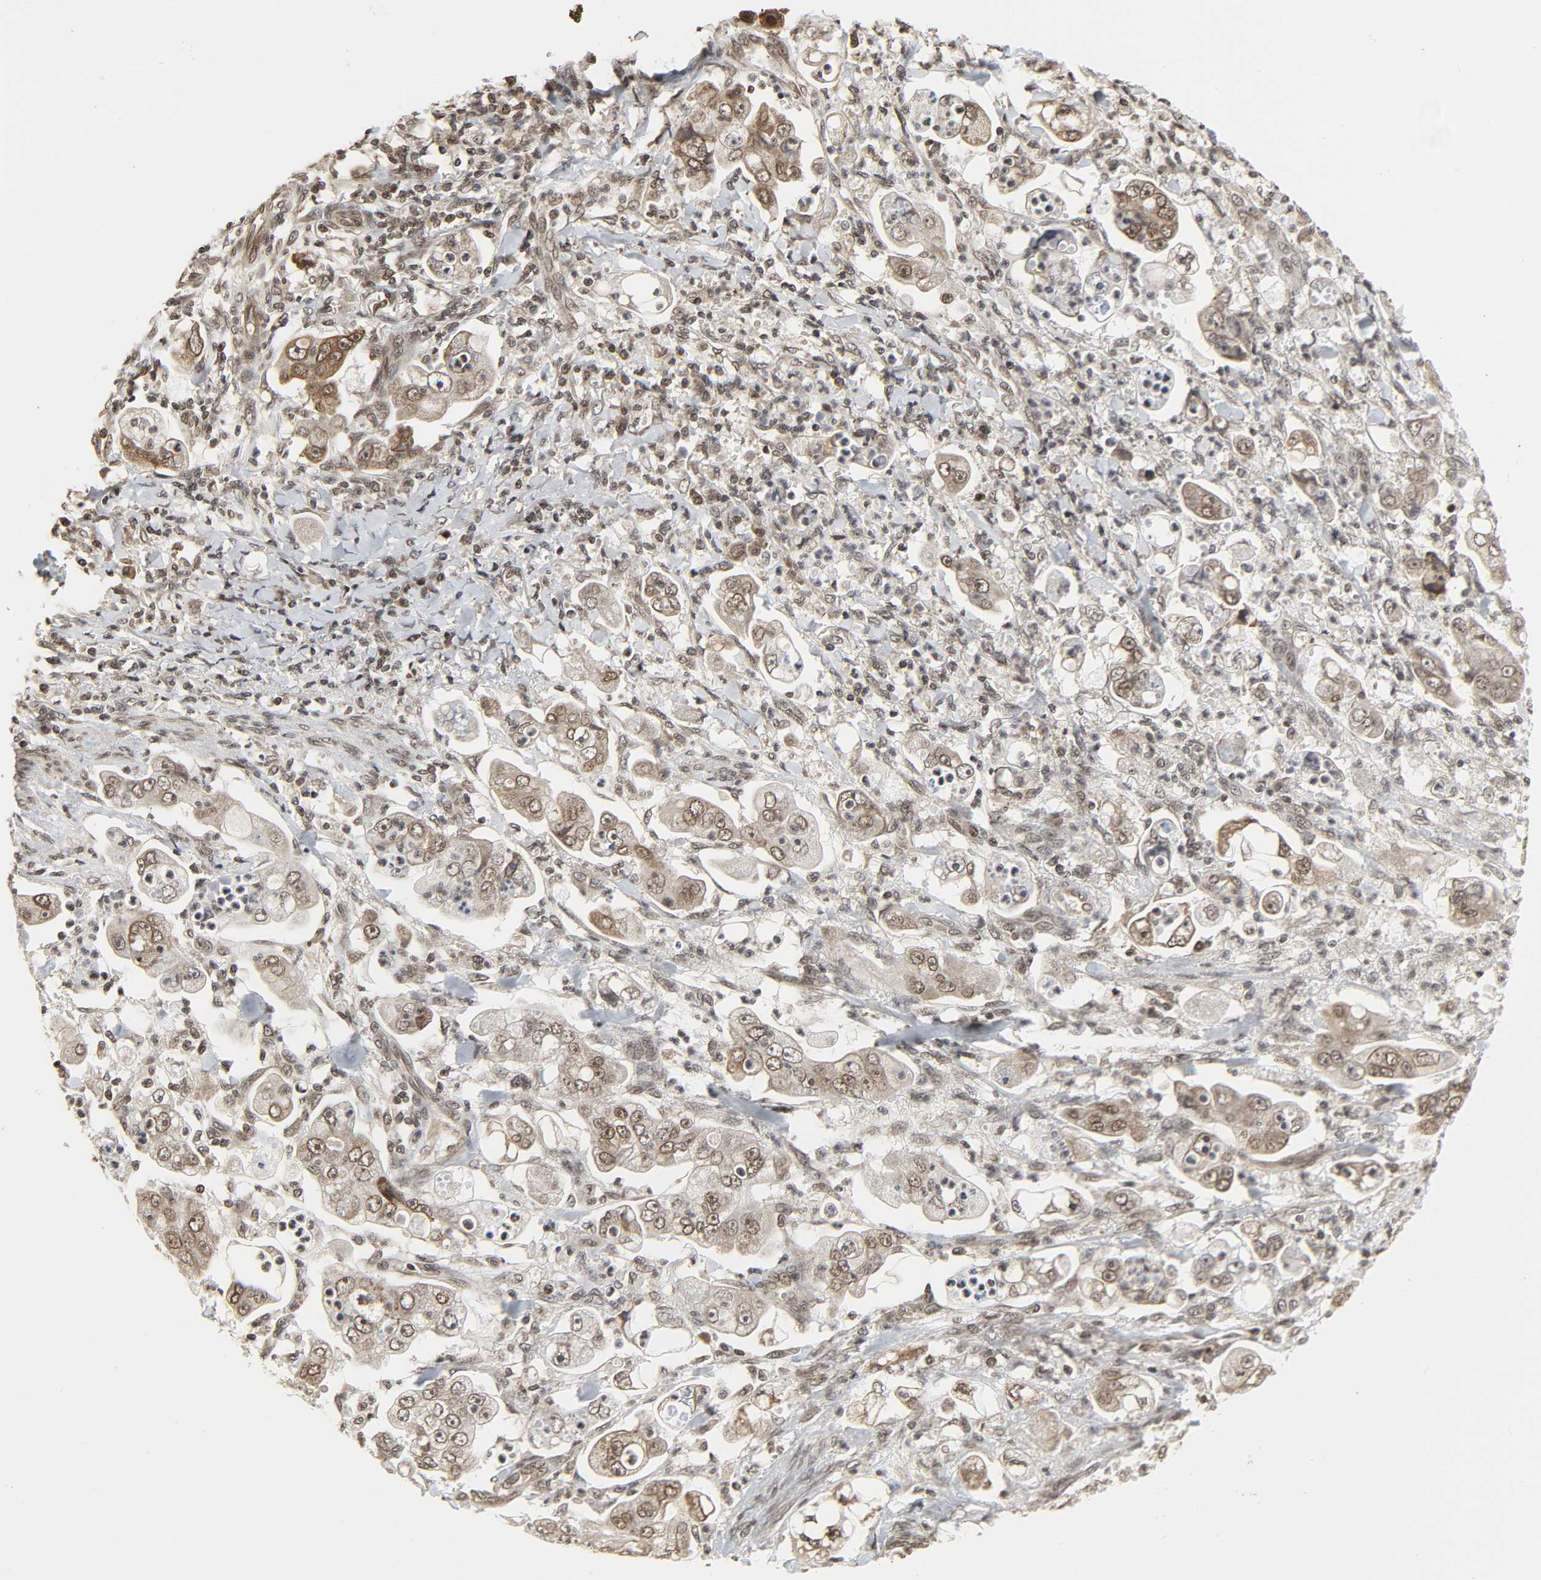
{"staining": {"intensity": "weak", "quantity": ">75%", "location": "cytoplasmic/membranous,nuclear"}, "tissue": "stomach cancer", "cell_type": "Tumor cells", "image_type": "cancer", "snomed": [{"axis": "morphology", "description": "Adenocarcinoma, NOS"}, {"axis": "topography", "description": "Stomach"}], "caption": "About >75% of tumor cells in human stomach cancer show weak cytoplasmic/membranous and nuclear protein staining as visualized by brown immunohistochemical staining.", "gene": "XRCC1", "patient": {"sex": "male", "age": 62}}